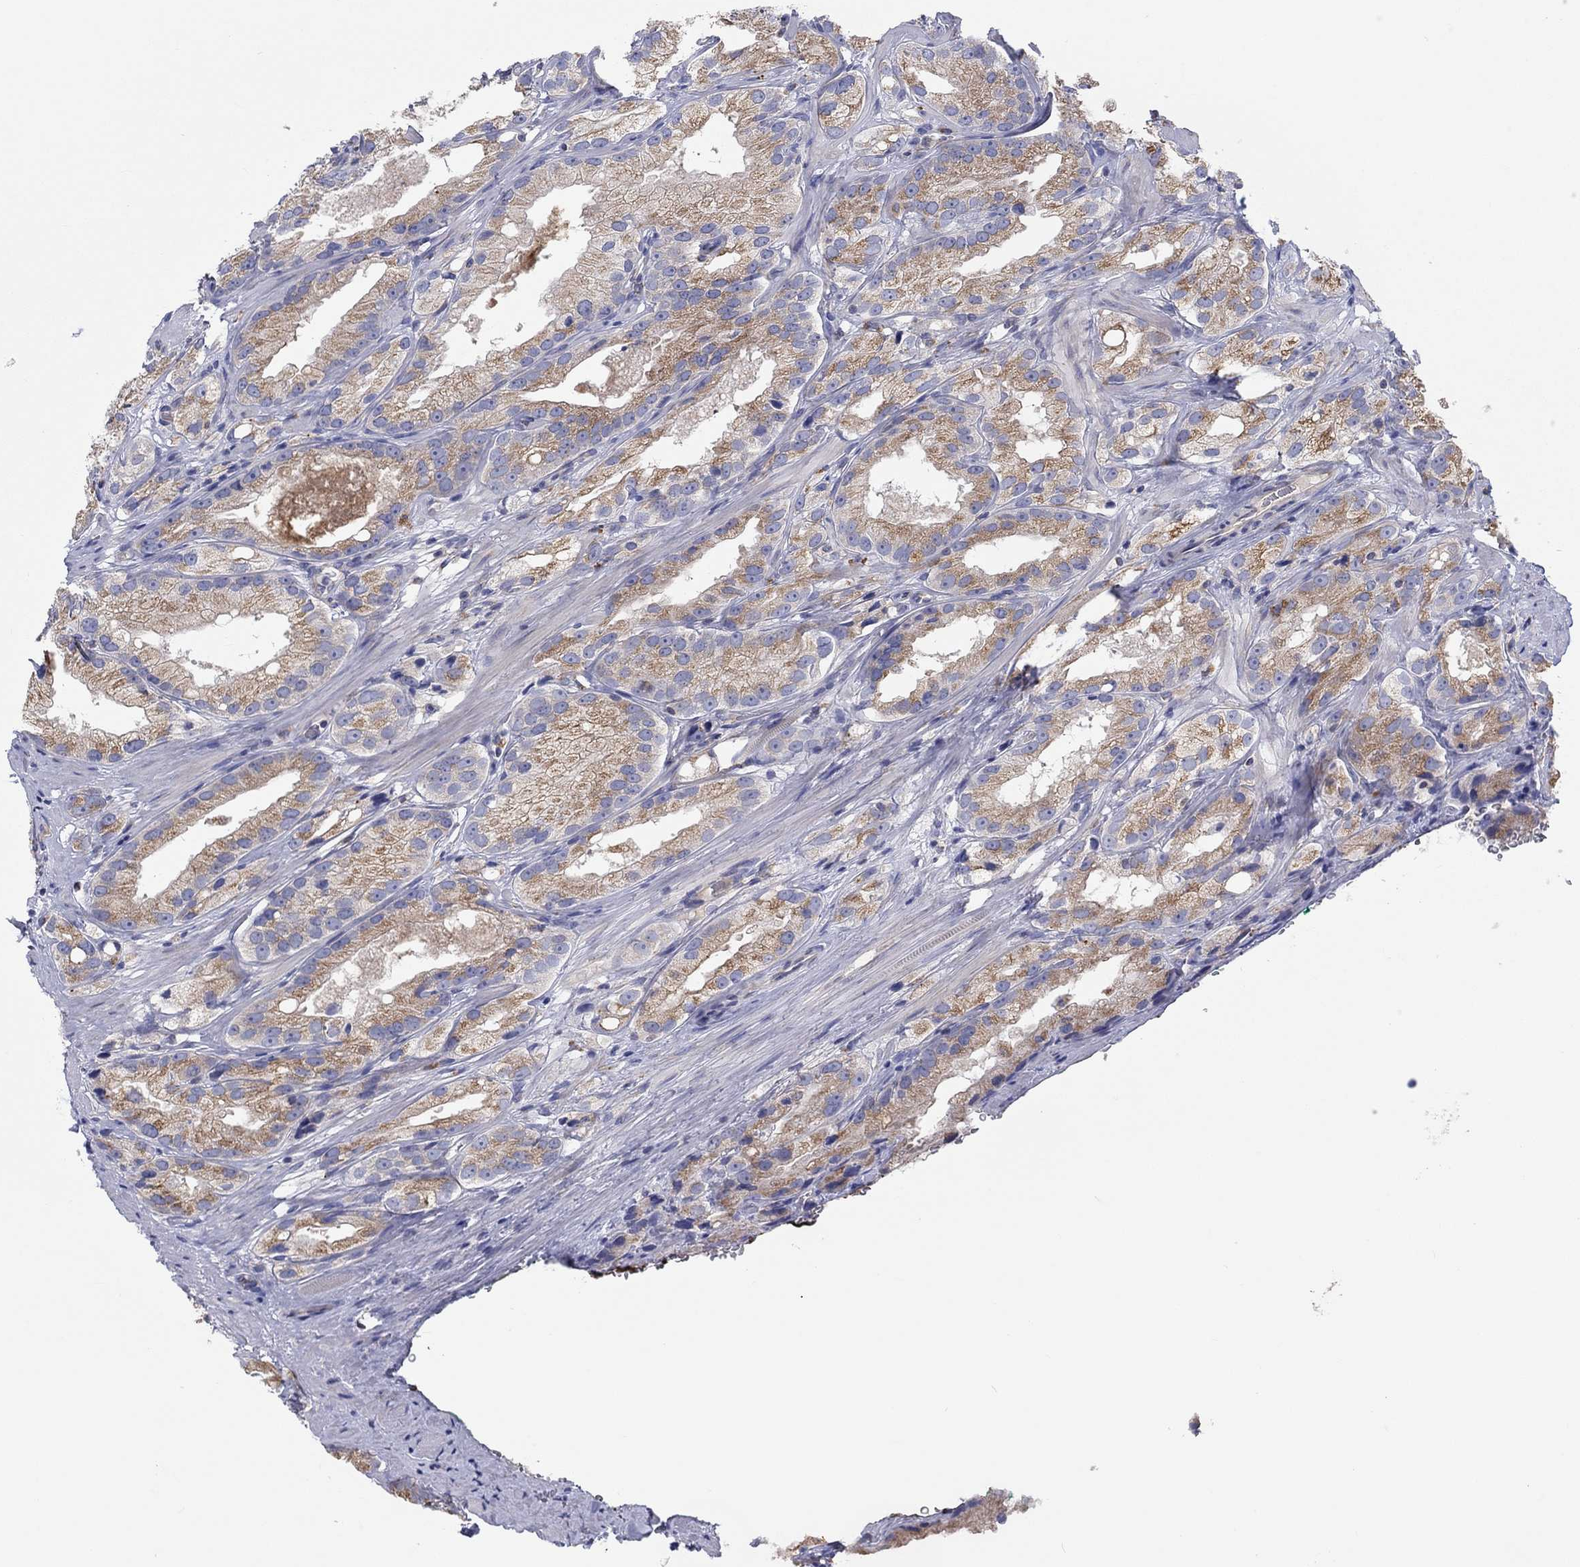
{"staining": {"intensity": "moderate", "quantity": ">75%", "location": "cytoplasmic/membranous"}, "tissue": "prostate cancer", "cell_type": "Tumor cells", "image_type": "cancer", "snomed": [{"axis": "morphology", "description": "Adenocarcinoma, High grade"}, {"axis": "topography", "description": "Prostate and seminal vesicle, NOS"}], "caption": "Immunohistochemistry photomicrograph of prostate cancer (high-grade adenocarcinoma) stained for a protein (brown), which displays medium levels of moderate cytoplasmic/membranous staining in approximately >75% of tumor cells.", "gene": "BCO2", "patient": {"sex": "male", "age": 62}}